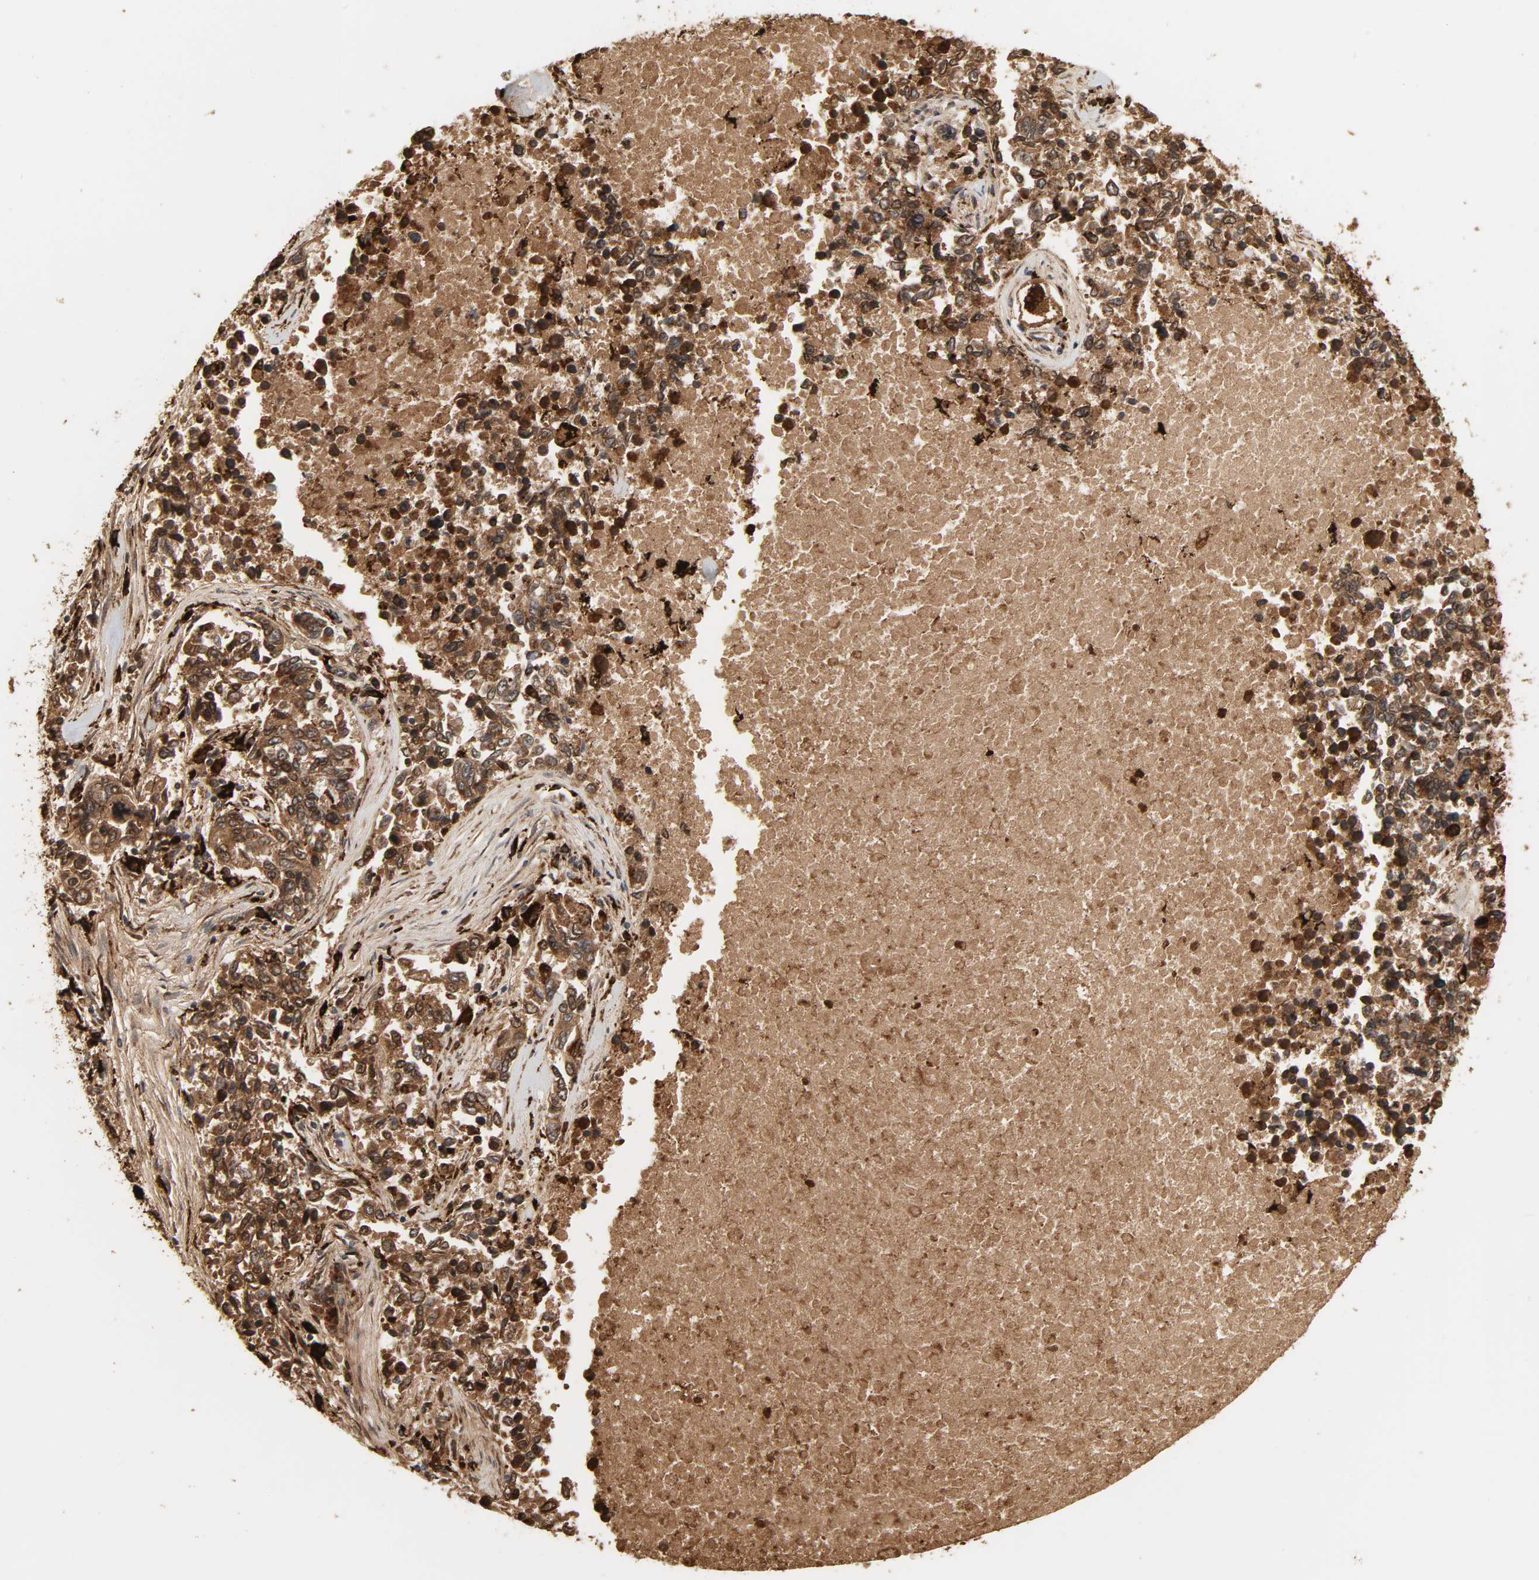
{"staining": {"intensity": "moderate", "quantity": ">75%", "location": "cytoplasmic/membranous"}, "tissue": "lung cancer", "cell_type": "Tumor cells", "image_type": "cancer", "snomed": [{"axis": "morphology", "description": "Adenocarcinoma, NOS"}, {"axis": "topography", "description": "Lung"}], "caption": "Human lung adenocarcinoma stained with a brown dye displays moderate cytoplasmic/membranous positive expression in about >75% of tumor cells.", "gene": "PSAP", "patient": {"sex": "male", "age": 84}}